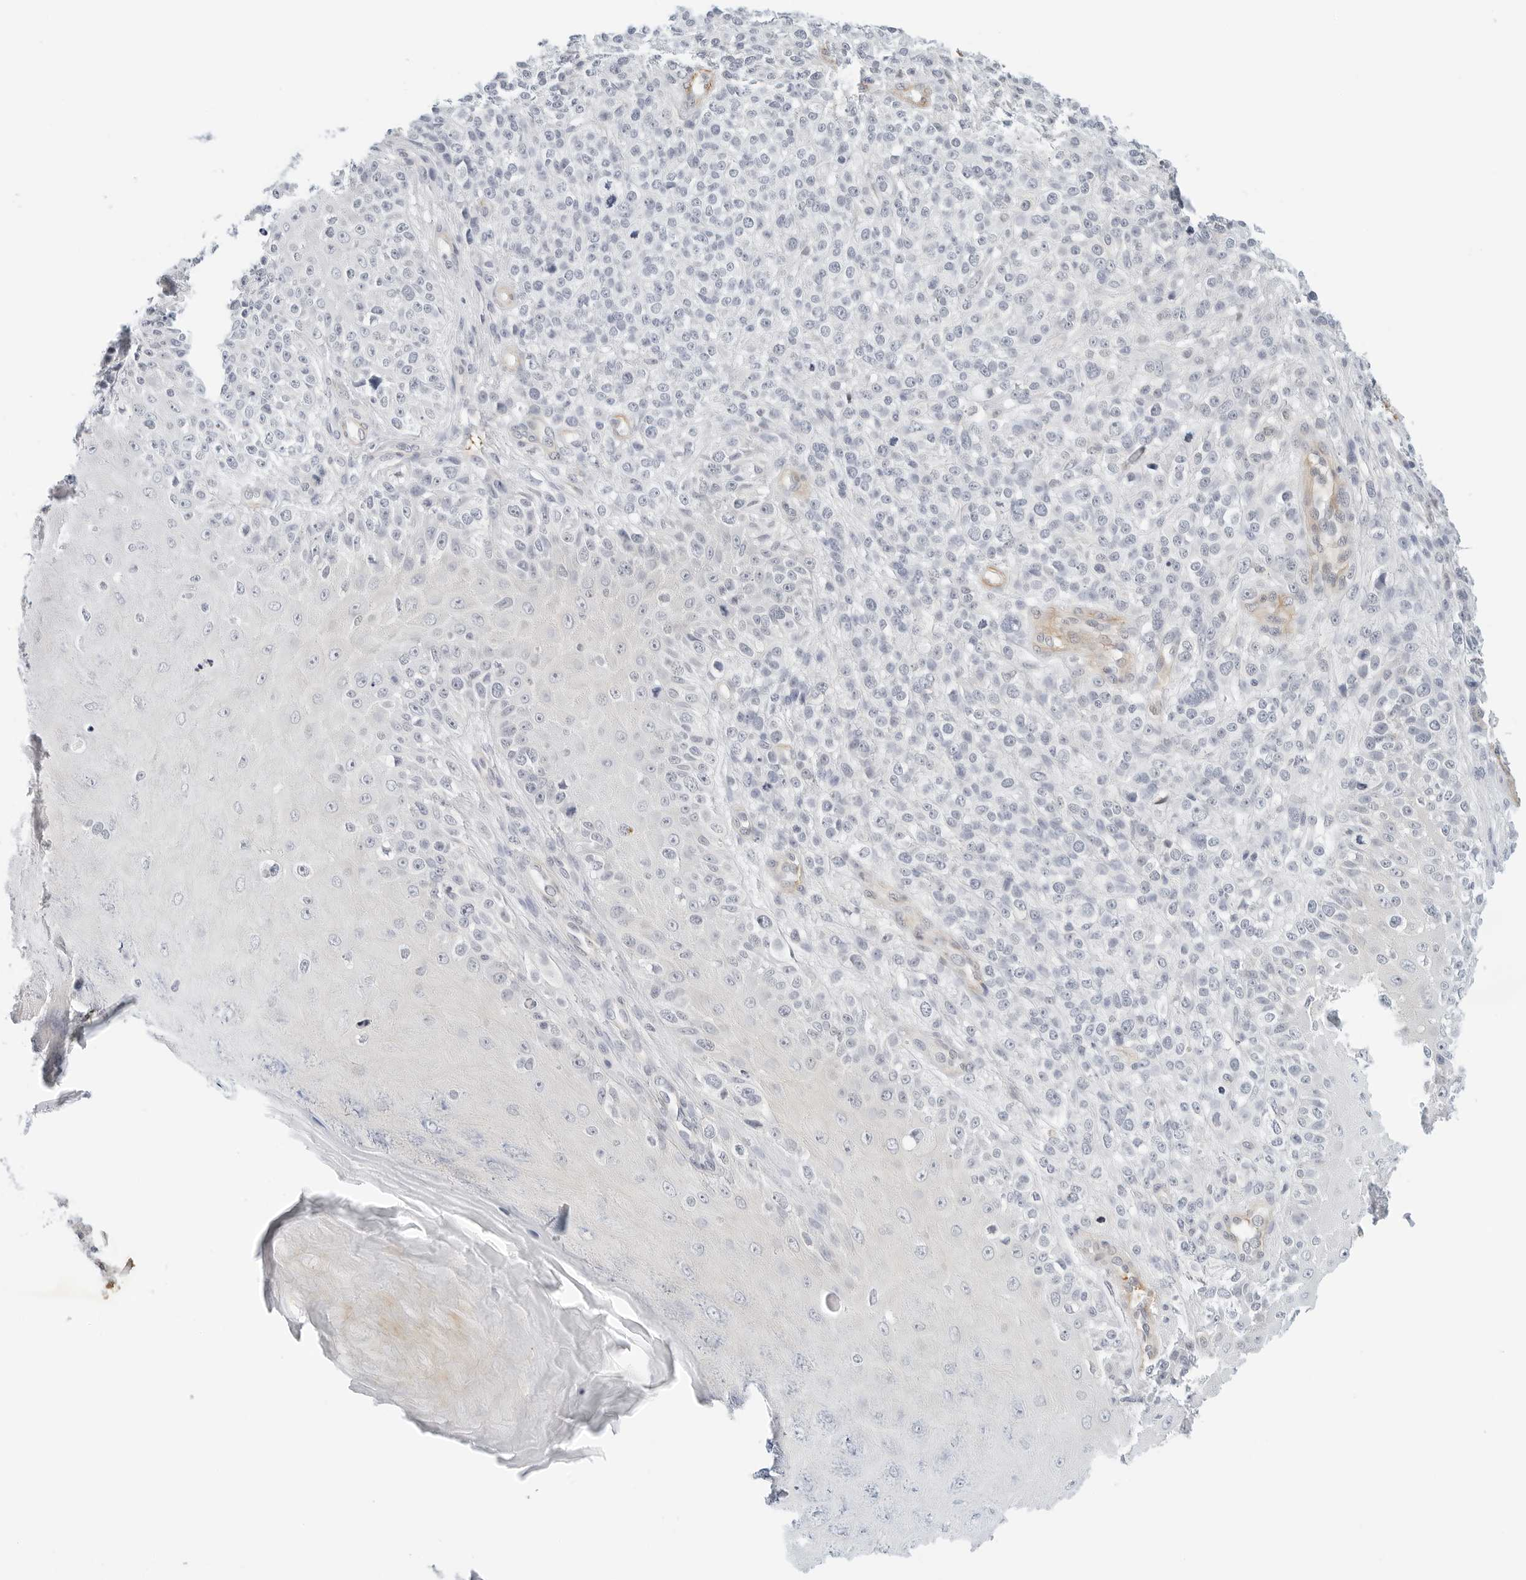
{"staining": {"intensity": "negative", "quantity": "none", "location": "none"}, "tissue": "melanoma", "cell_type": "Tumor cells", "image_type": "cancer", "snomed": [{"axis": "morphology", "description": "Malignant melanoma, NOS"}, {"axis": "topography", "description": "Skin"}], "caption": "Tumor cells show no significant expression in malignant melanoma.", "gene": "PKDCC", "patient": {"sex": "female", "age": 55}}